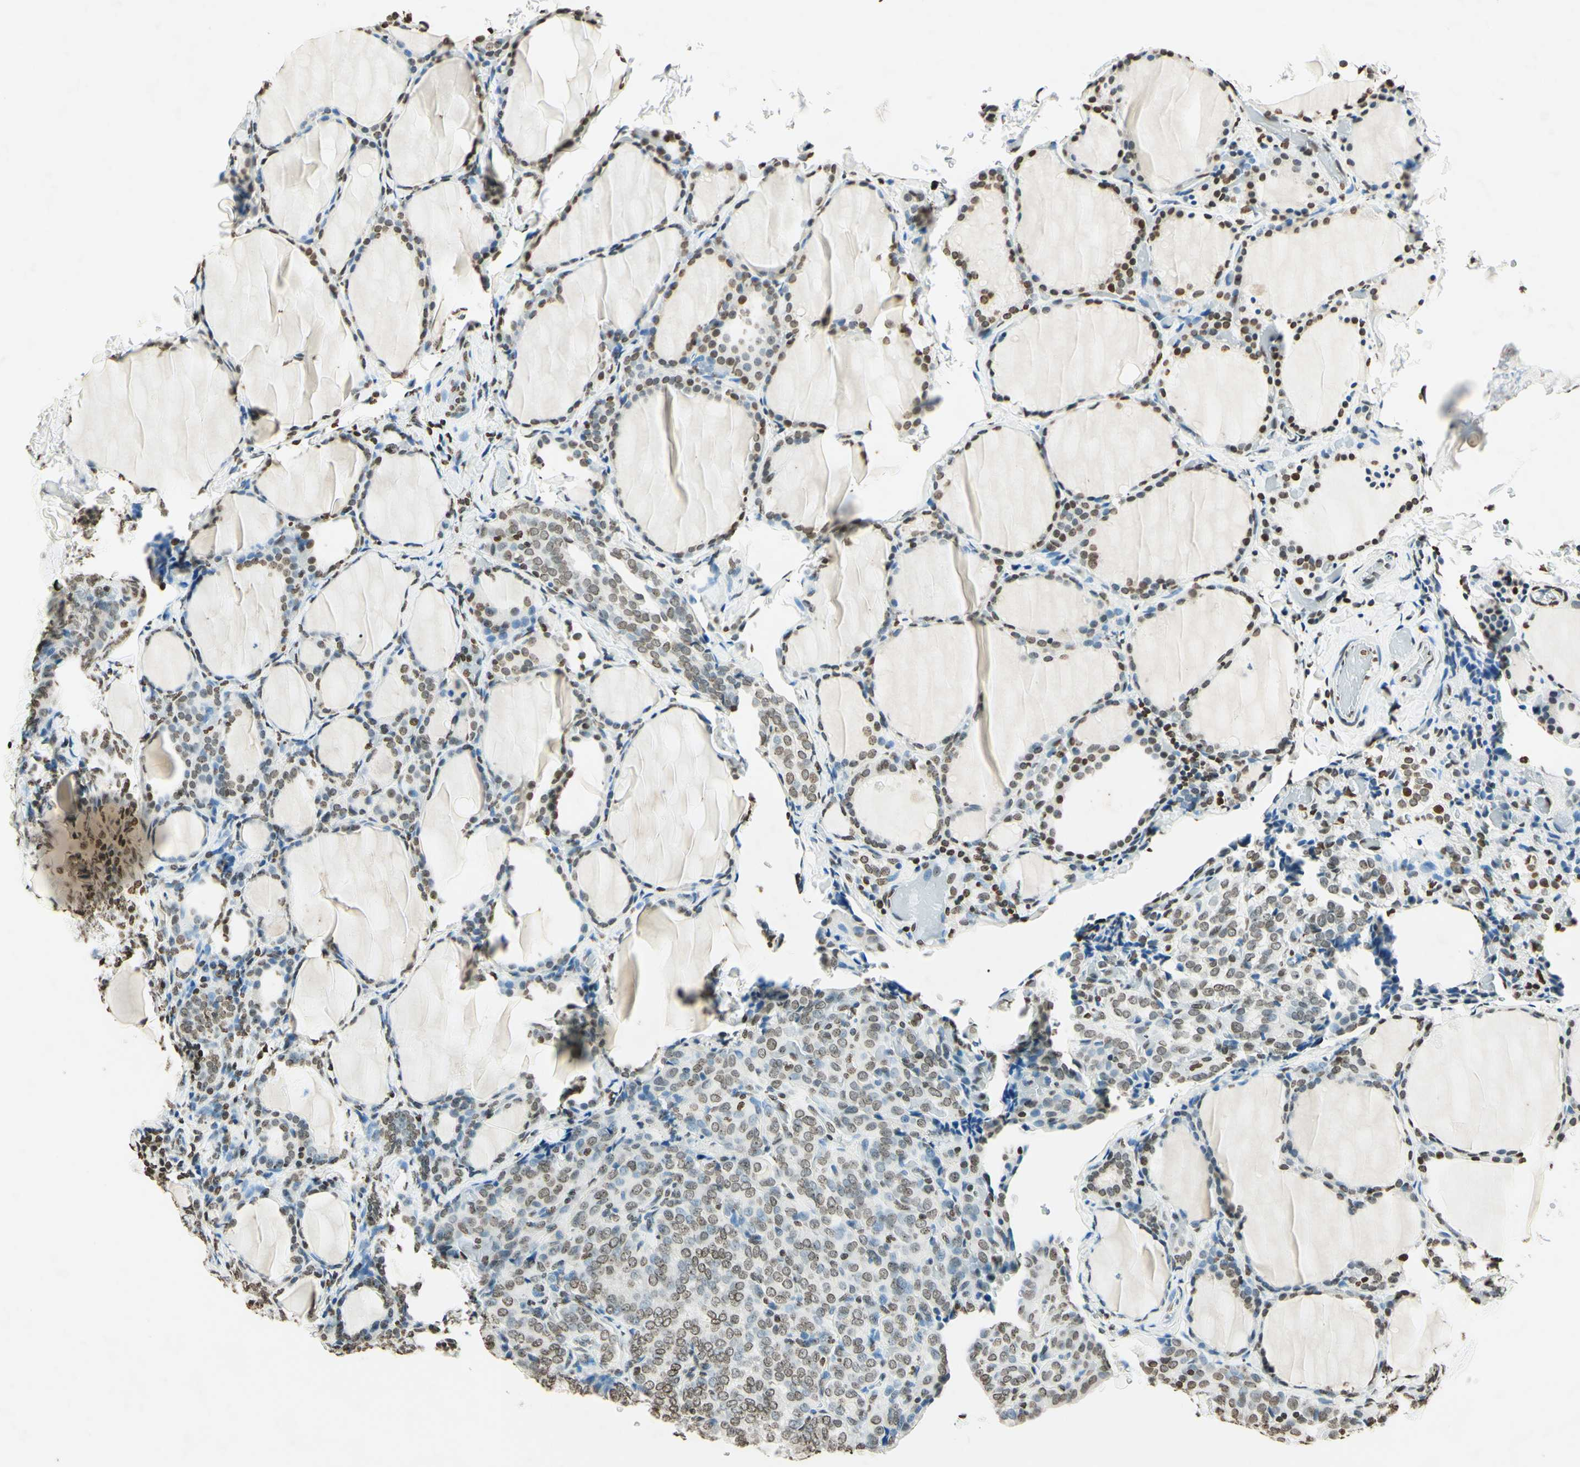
{"staining": {"intensity": "weak", "quantity": "25%-75%", "location": "nuclear"}, "tissue": "thyroid cancer", "cell_type": "Tumor cells", "image_type": "cancer", "snomed": [{"axis": "morphology", "description": "Normal tissue, NOS"}, {"axis": "morphology", "description": "Papillary adenocarcinoma, NOS"}, {"axis": "topography", "description": "Thyroid gland"}], "caption": "Immunohistochemical staining of thyroid cancer shows low levels of weak nuclear protein expression in approximately 25%-75% of tumor cells.", "gene": "MSH2", "patient": {"sex": "female", "age": 30}}